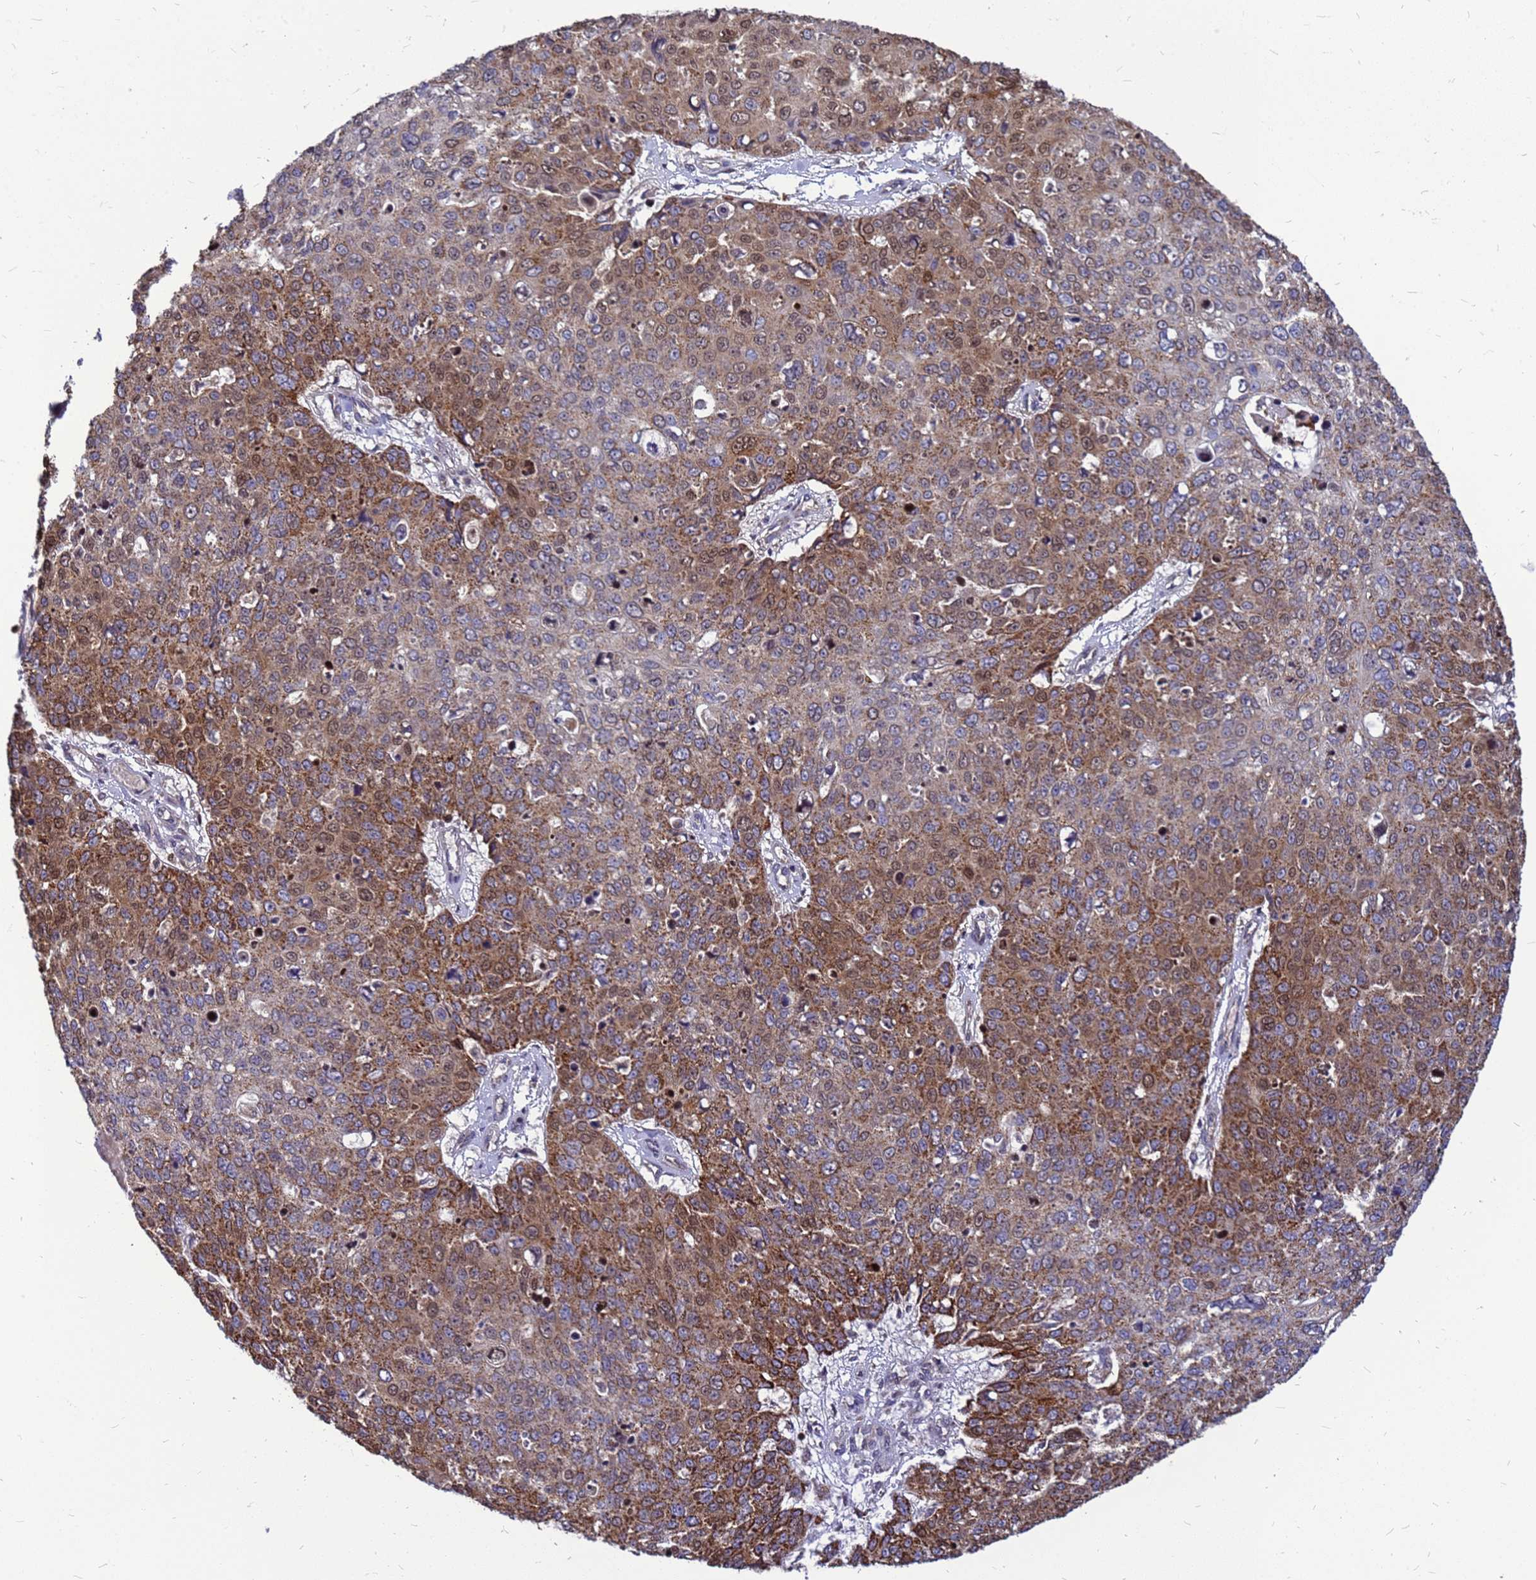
{"staining": {"intensity": "moderate", "quantity": "25%-75%", "location": "cytoplasmic/membranous"}, "tissue": "skin cancer", "cell_type": "Tumor cells", "image_type": "cancer", "snomed": [{"axis": "morphology", "description": "Squamous cell carcinoma, NOS"}, {"axis": "topography", "description": "Skin"}], "caption": "Immunohistochemical staining of skin cancer (squamous cell carcinoma) reveals moderate cytoplasmic/membranous protein staining in about 25%-75% of tumor cells. Using DAB (3,3'-diaminobenzidine) (brown) and hematoxylin (blue) stains, captured at high magnification using brightfield microscopy.", "gene": "CMC4", "patient": {"sex": "male", "age": 71}}